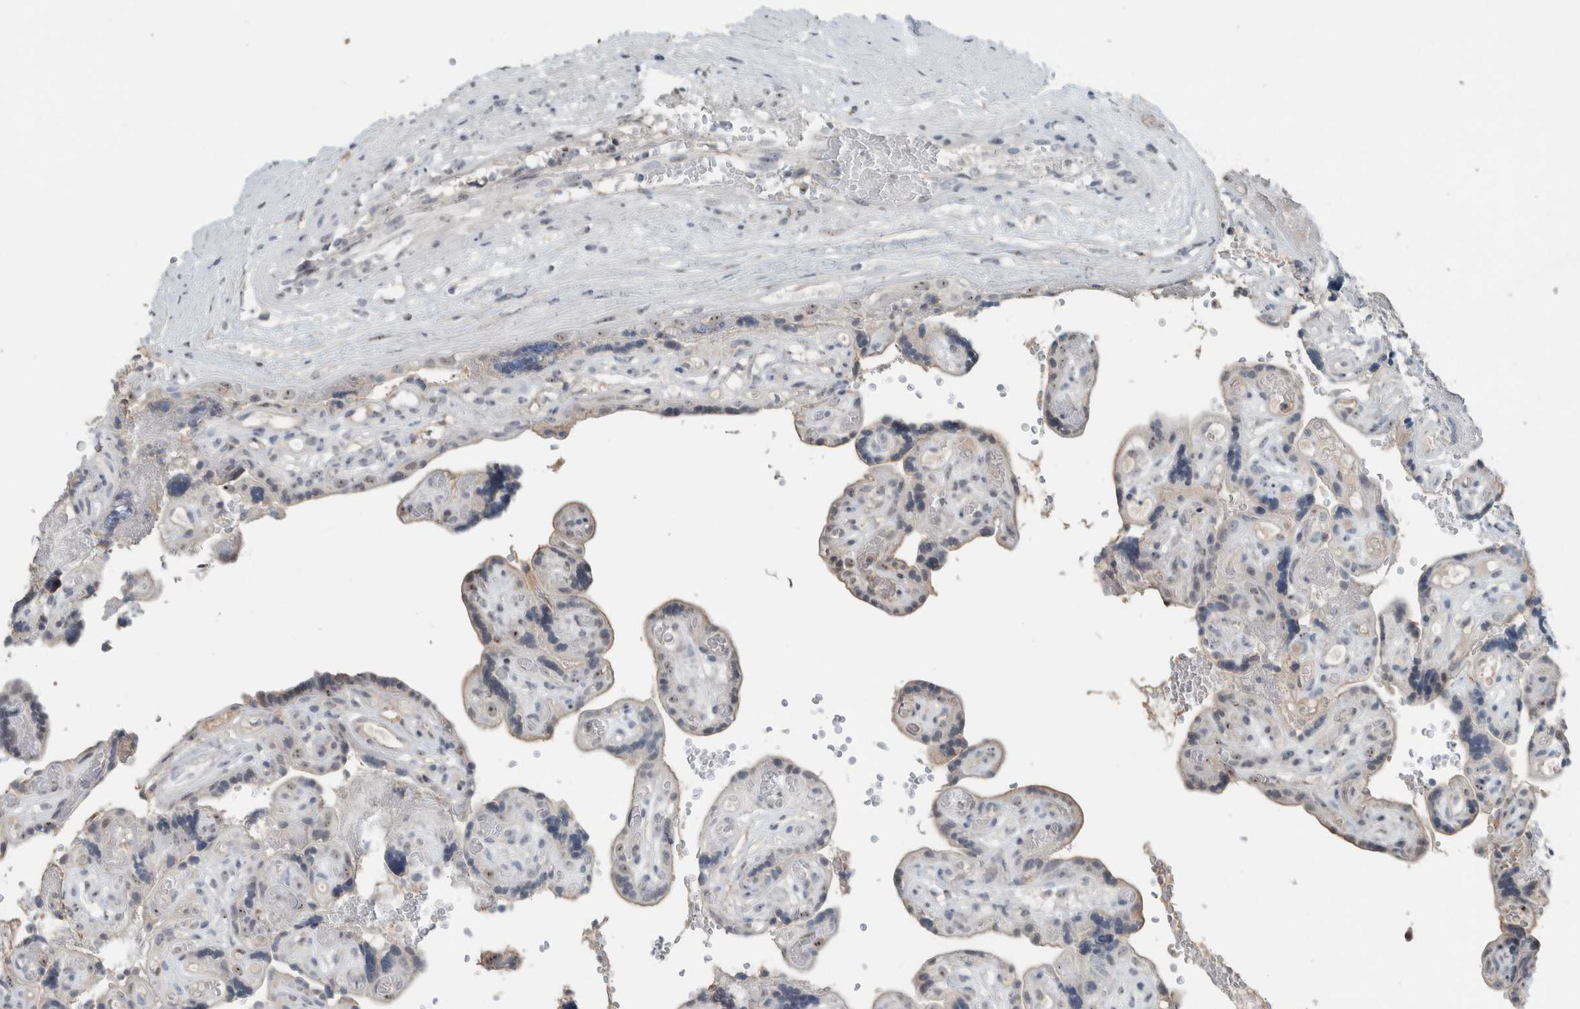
{"staining": {"intensity": "moderate", "quantity": ">75%", "location": "nuclear"}, "tissue": "placenta", "cell_type": "Decidual cells", "image_type": "normal", "snomed": [{"axis": "morphology", "description": "Normal tissue, NOS"}, {"axis": "topography", "description": "Placenta"}], "caption": "Placenta was stained to show a protein in brown. There is medium levels of moderate nuclear expression in about >75% of decidual cells. Immunohistochemistry stains the protein in brown and the nuclei are stained blue.", "gene": "RPF1", "patient": {"sex": "female", "age": 30}}